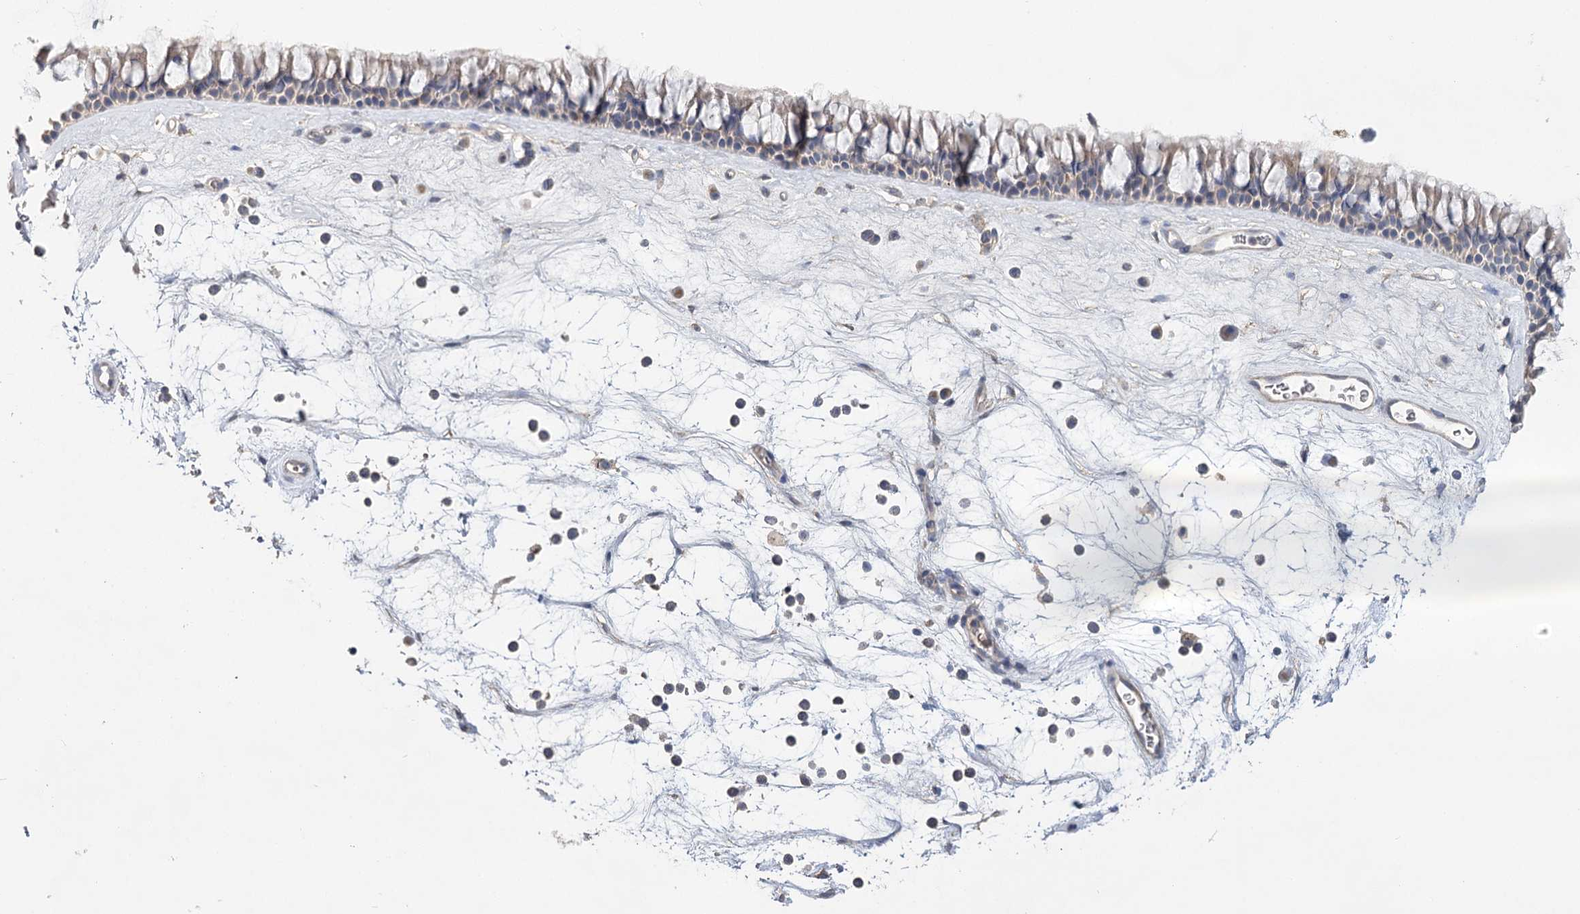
{"staining": {"intensity": "negative", "quantity": "none", "location": "none"}, "tissue": "nasopharynx", "cell_type": "Respiratory epithelial cells", "image_type": "normal", "snomed": [{"axis": "morphology", "description": "Normal tissue, NOS"}, {"axis": "topography", "description": "Nasopharynx"}], "caption": "This is an immunohistochemistry (IHC) photomicrograph of normal human nasopharynx. There is no expression in respiratory epithelial cells.", "gene": "EPB41L5", "patient": {"sex": "male", "age": 64}}